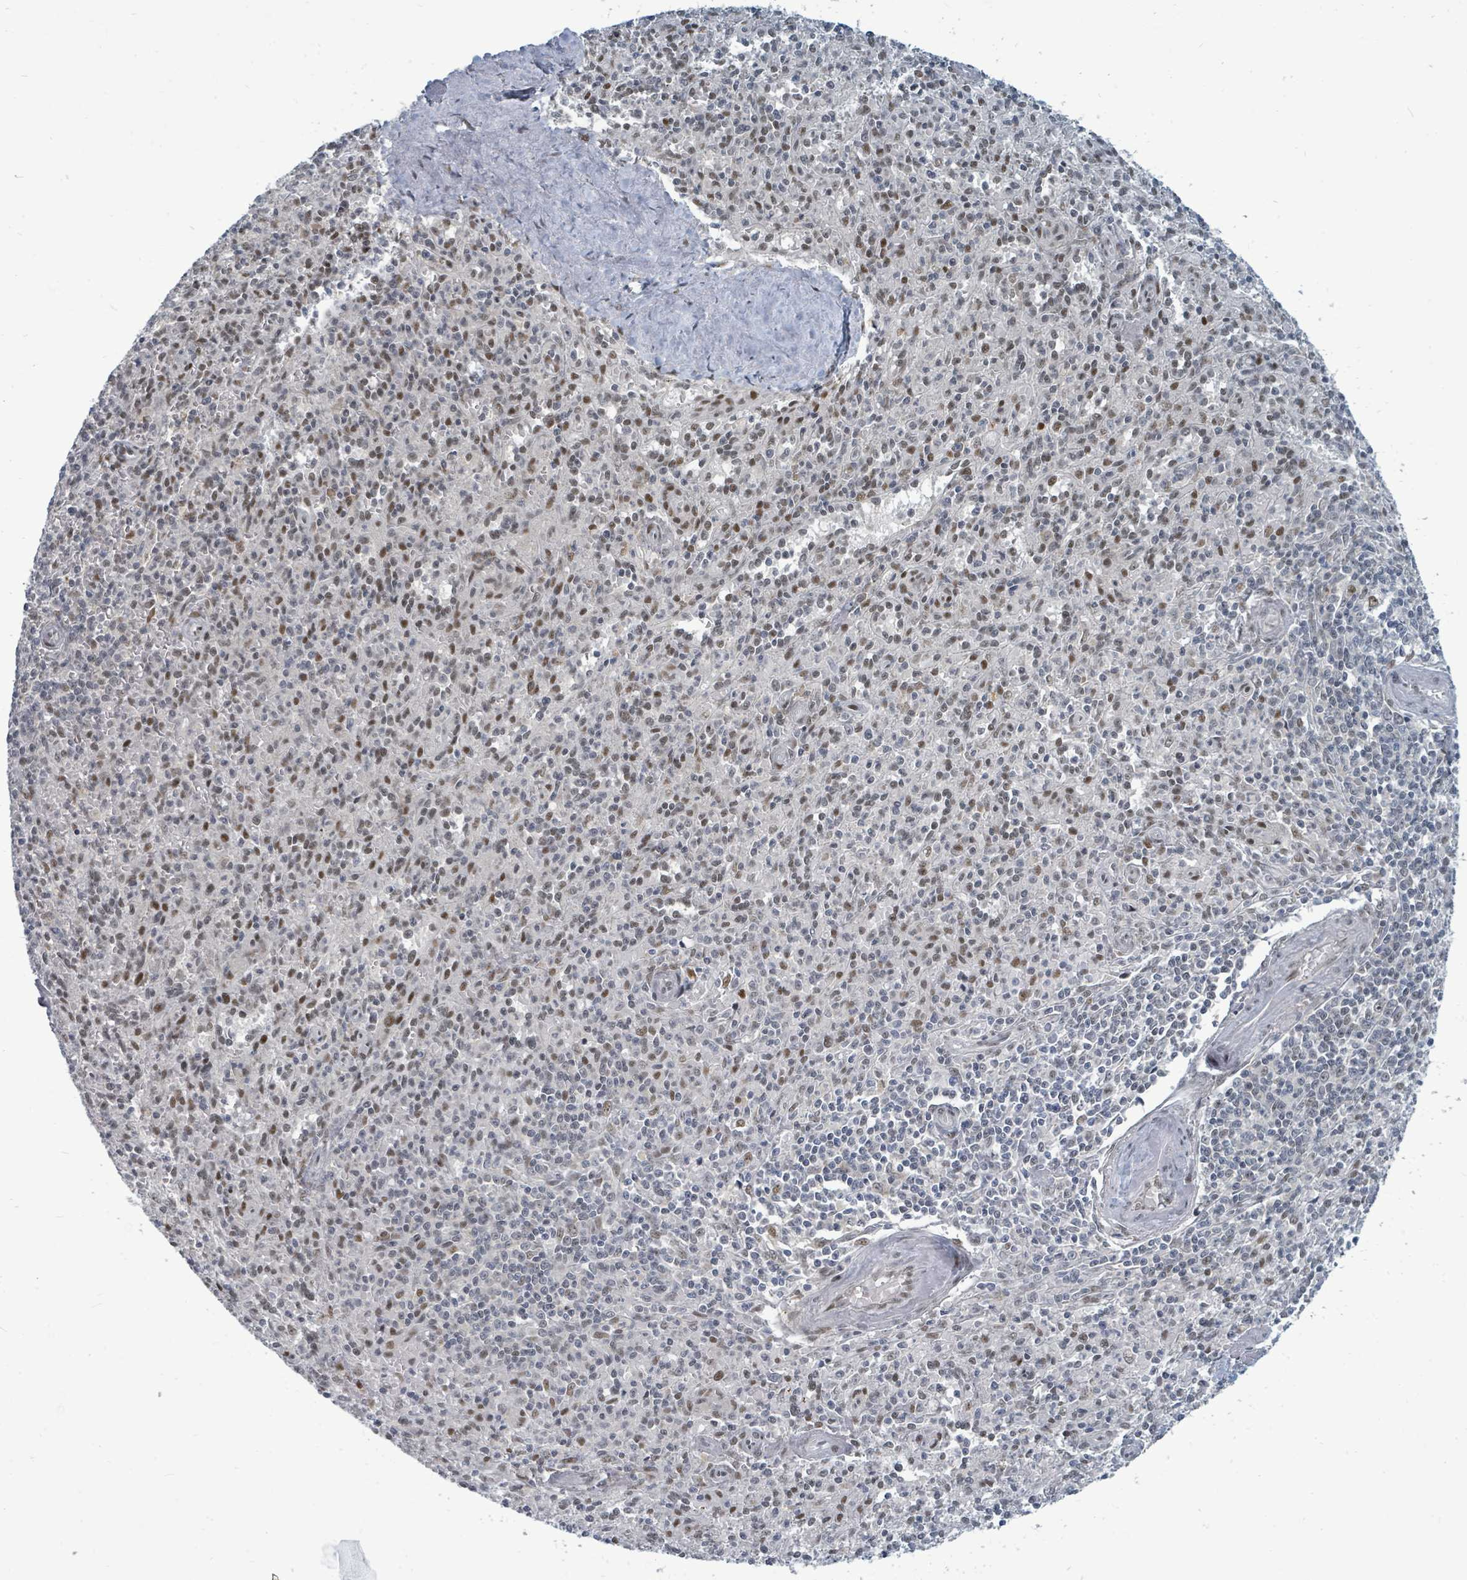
{"staining": {"intensity": "weak", "quantity": "25%-75%", "location": "nuclear"}, "tissue": "spleen", "cell_type": "Cells in red pulp", "image_type": "normal", "snomed": [{"axis": "morphology", "description": "Normal tissue, NOS"}, {"axis": "topography", "description": "Spleen"}], "caption": "Weak nuclear positivity is appreciated in about 25%-75% of cells in red pulp in benign spleen.", "gene": "UCK1", "patient": {"sex": "female", "age": 70}}